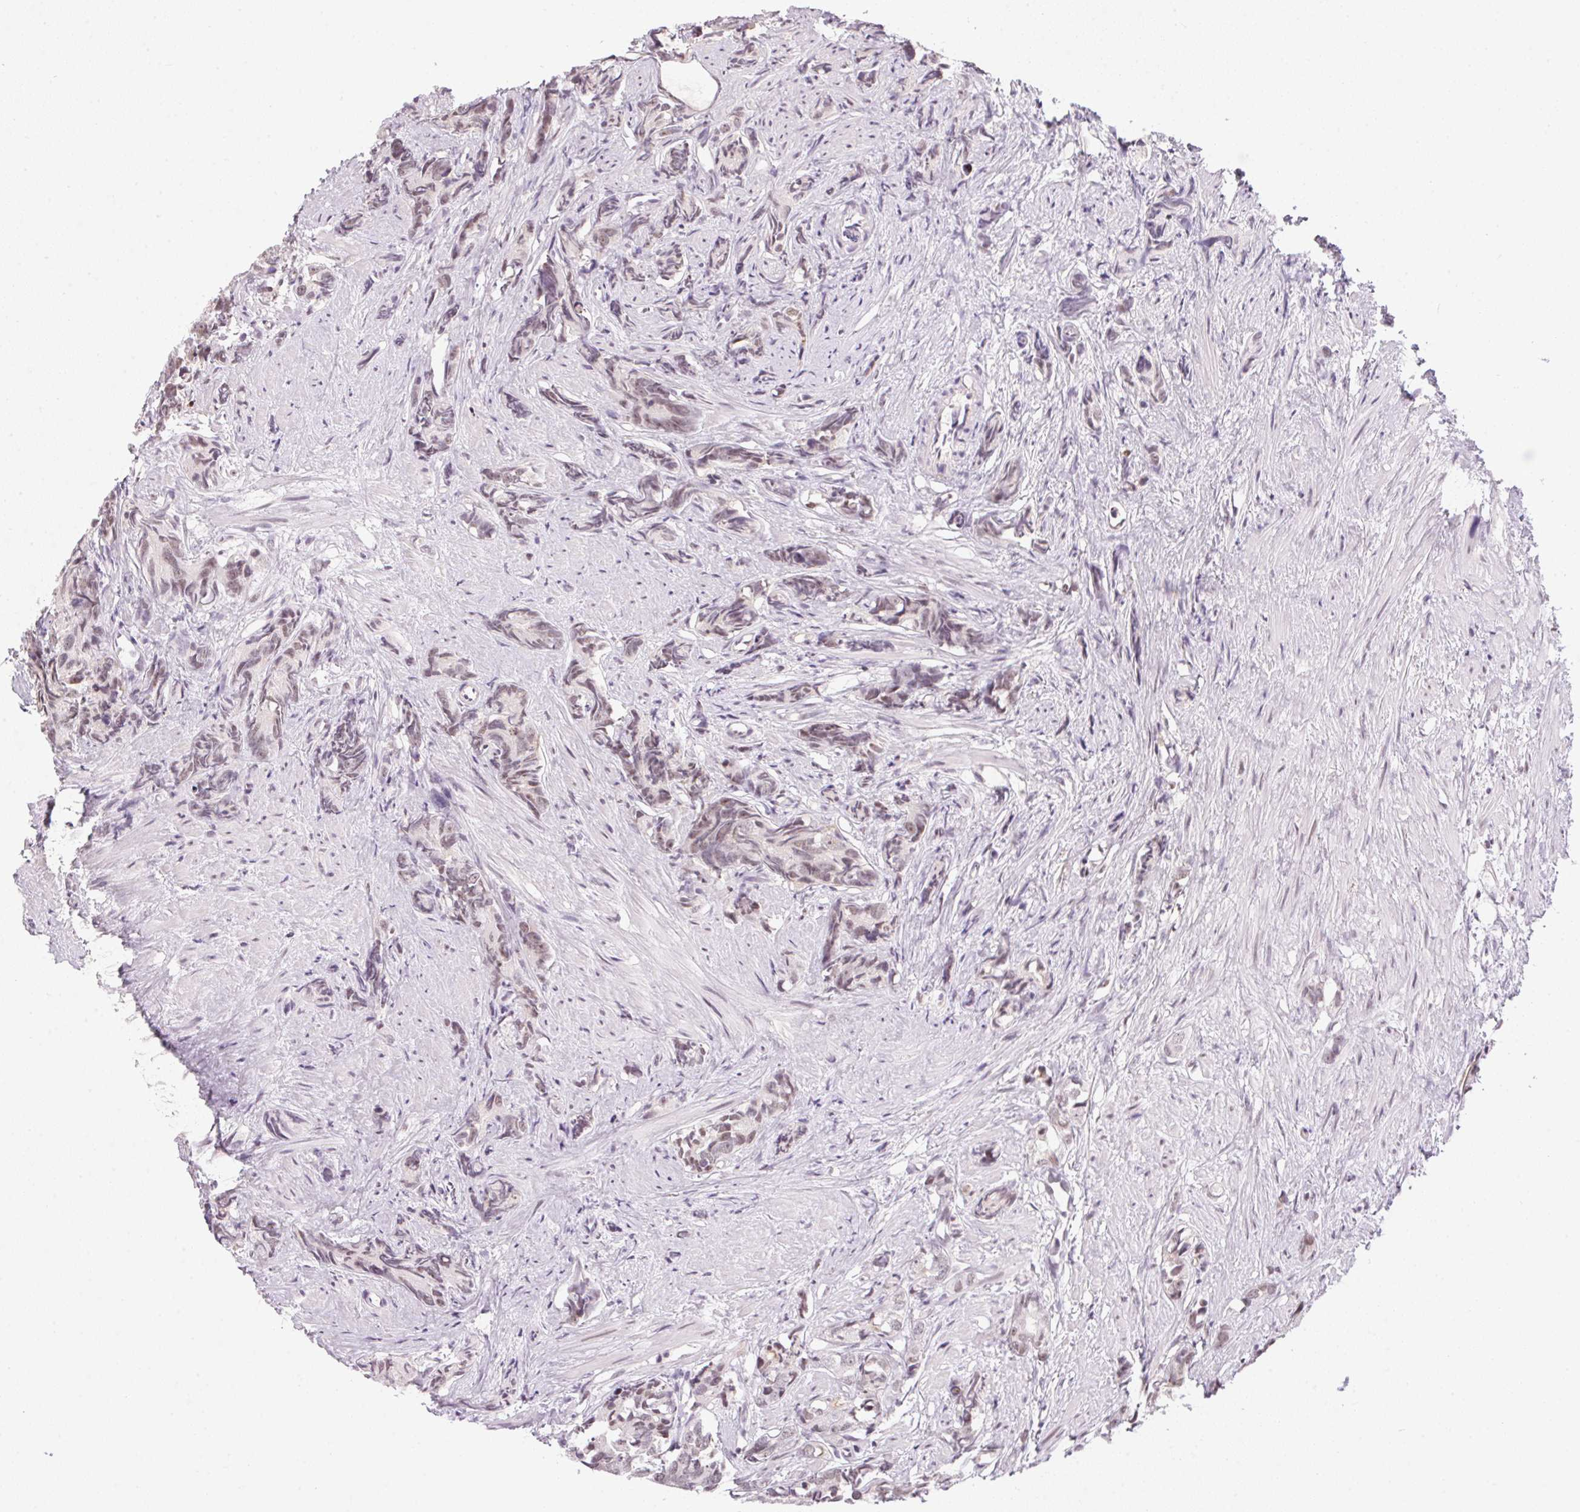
{"staining": {"intensity": "moderate", "quantity": "25%-75%", "location": "nuclear"}, "tissue": "prostate cancer", "cell_type": "Tumor cells", "image_type": "cancer", "snomed": [{"axis": "morphology", "description": "Adenocarcinoma, High grade"}, {"axis": "topography", "description": "Prostate"}], "caption": "Prostate cancer was stained to show a protein in brown. There is medium levels of moderate nuclear staining in about 25%-75% of tumor cells.", "gene": "SRSF7", "patient": {"sex": "male", "age": 90}}